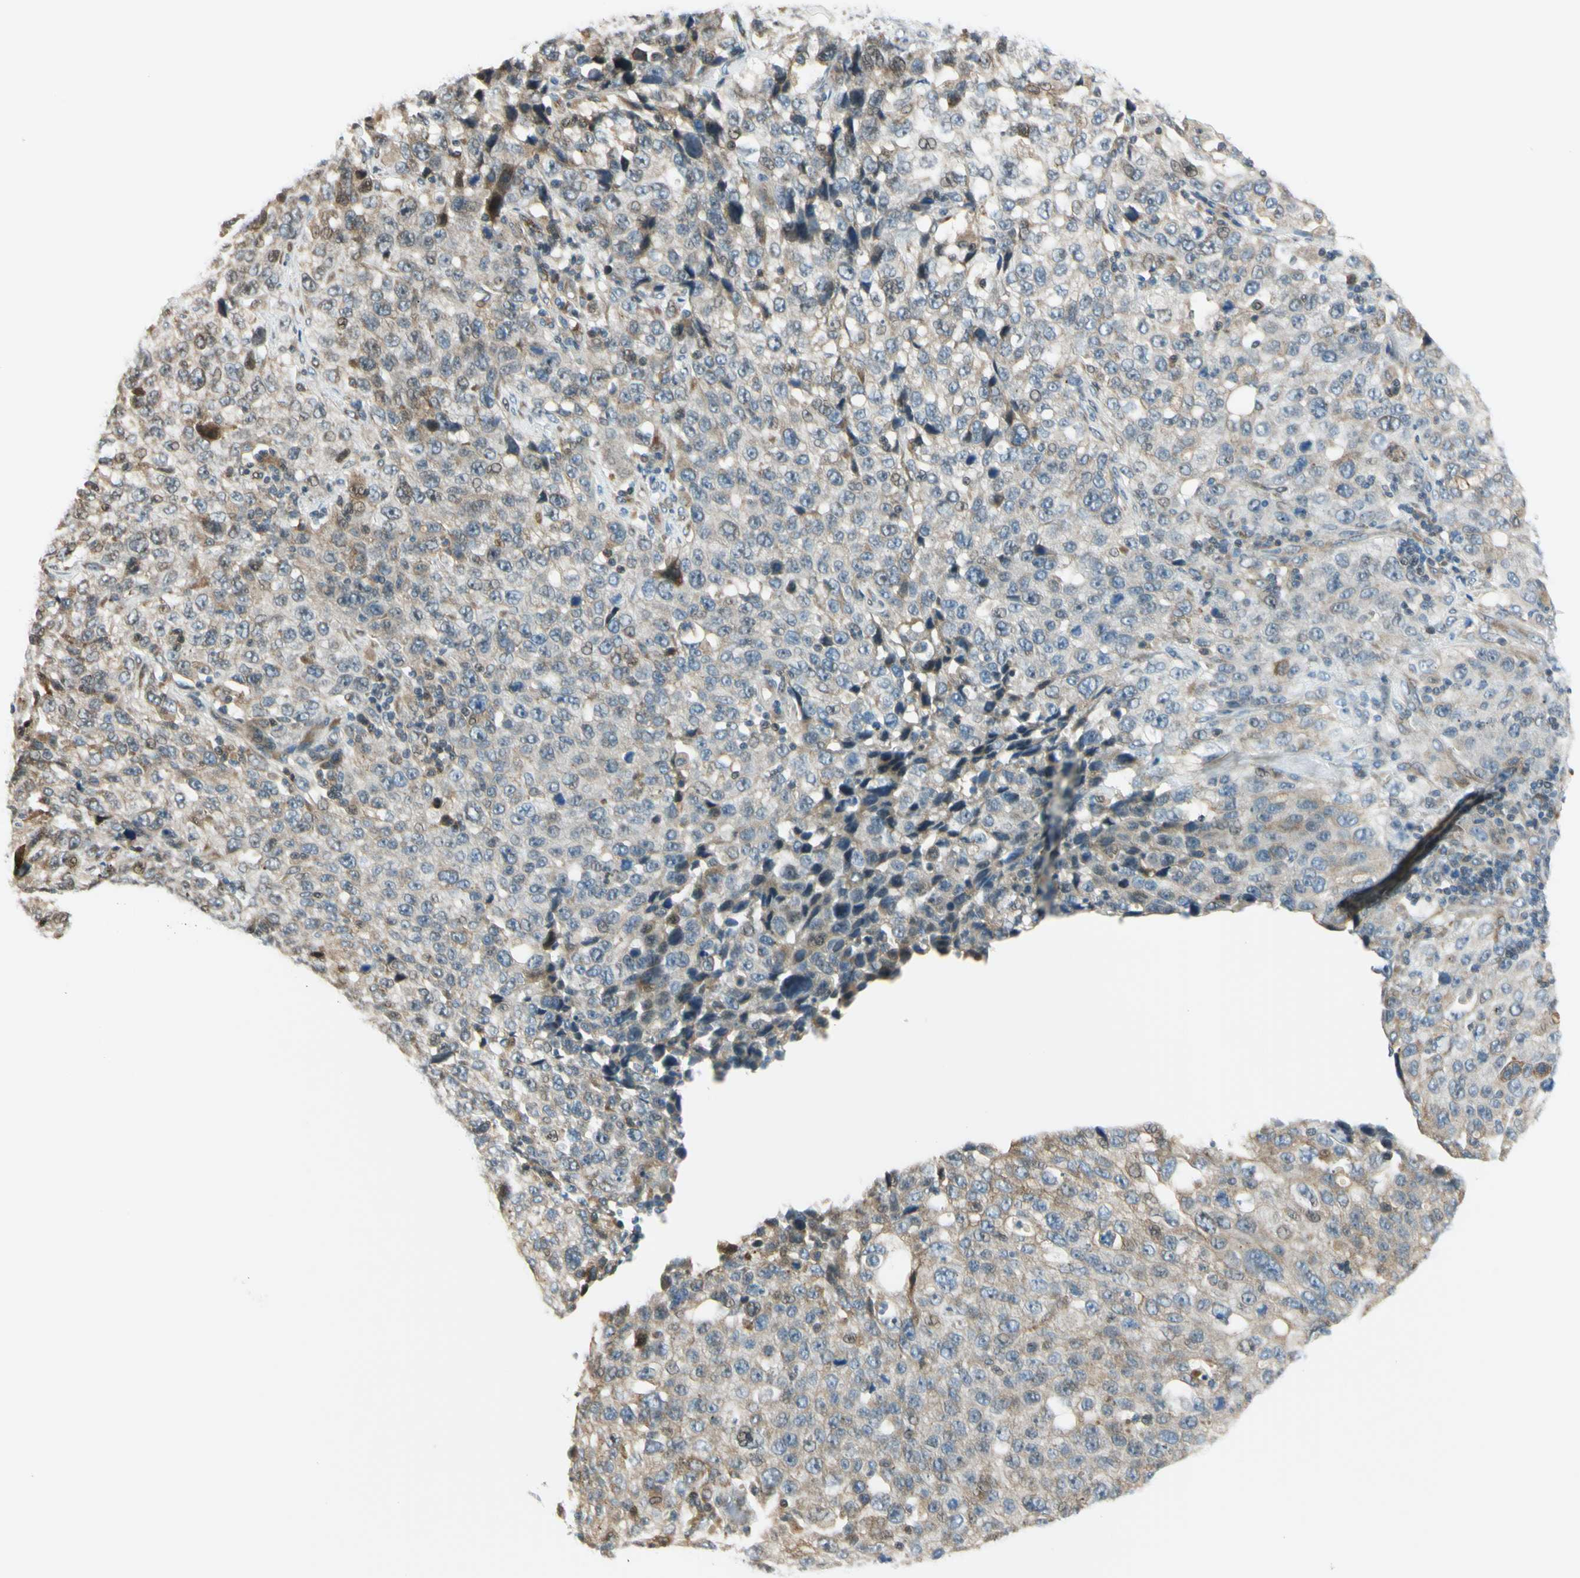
{"staining": {"intensity": "weak", "quantity": "25%-75%", "location": "cytoplasmic/membranous,nuclear"}, "tissue": "stomach cancer", "cell_type": "Tumor cells", "image_type": "cancer", "snomed": [{"axis": "morphology", "description": "Normal tissue, NOS"}, {"axis": "morphology", "description": "Adenocarcinoma, NOS"}, {"axis": "topography", "description": "Stomach"}], "caption": "A photomicrograph showing weak cytoplasmic/membranous and nuclear positivity in approximately 25%-75% of tumor cells in adenocarcinoma (stomach), as visualized by brown immunohistochemical staining.", "gene": "NPDC1", "patient": {"sex": "male", "age": 48}}